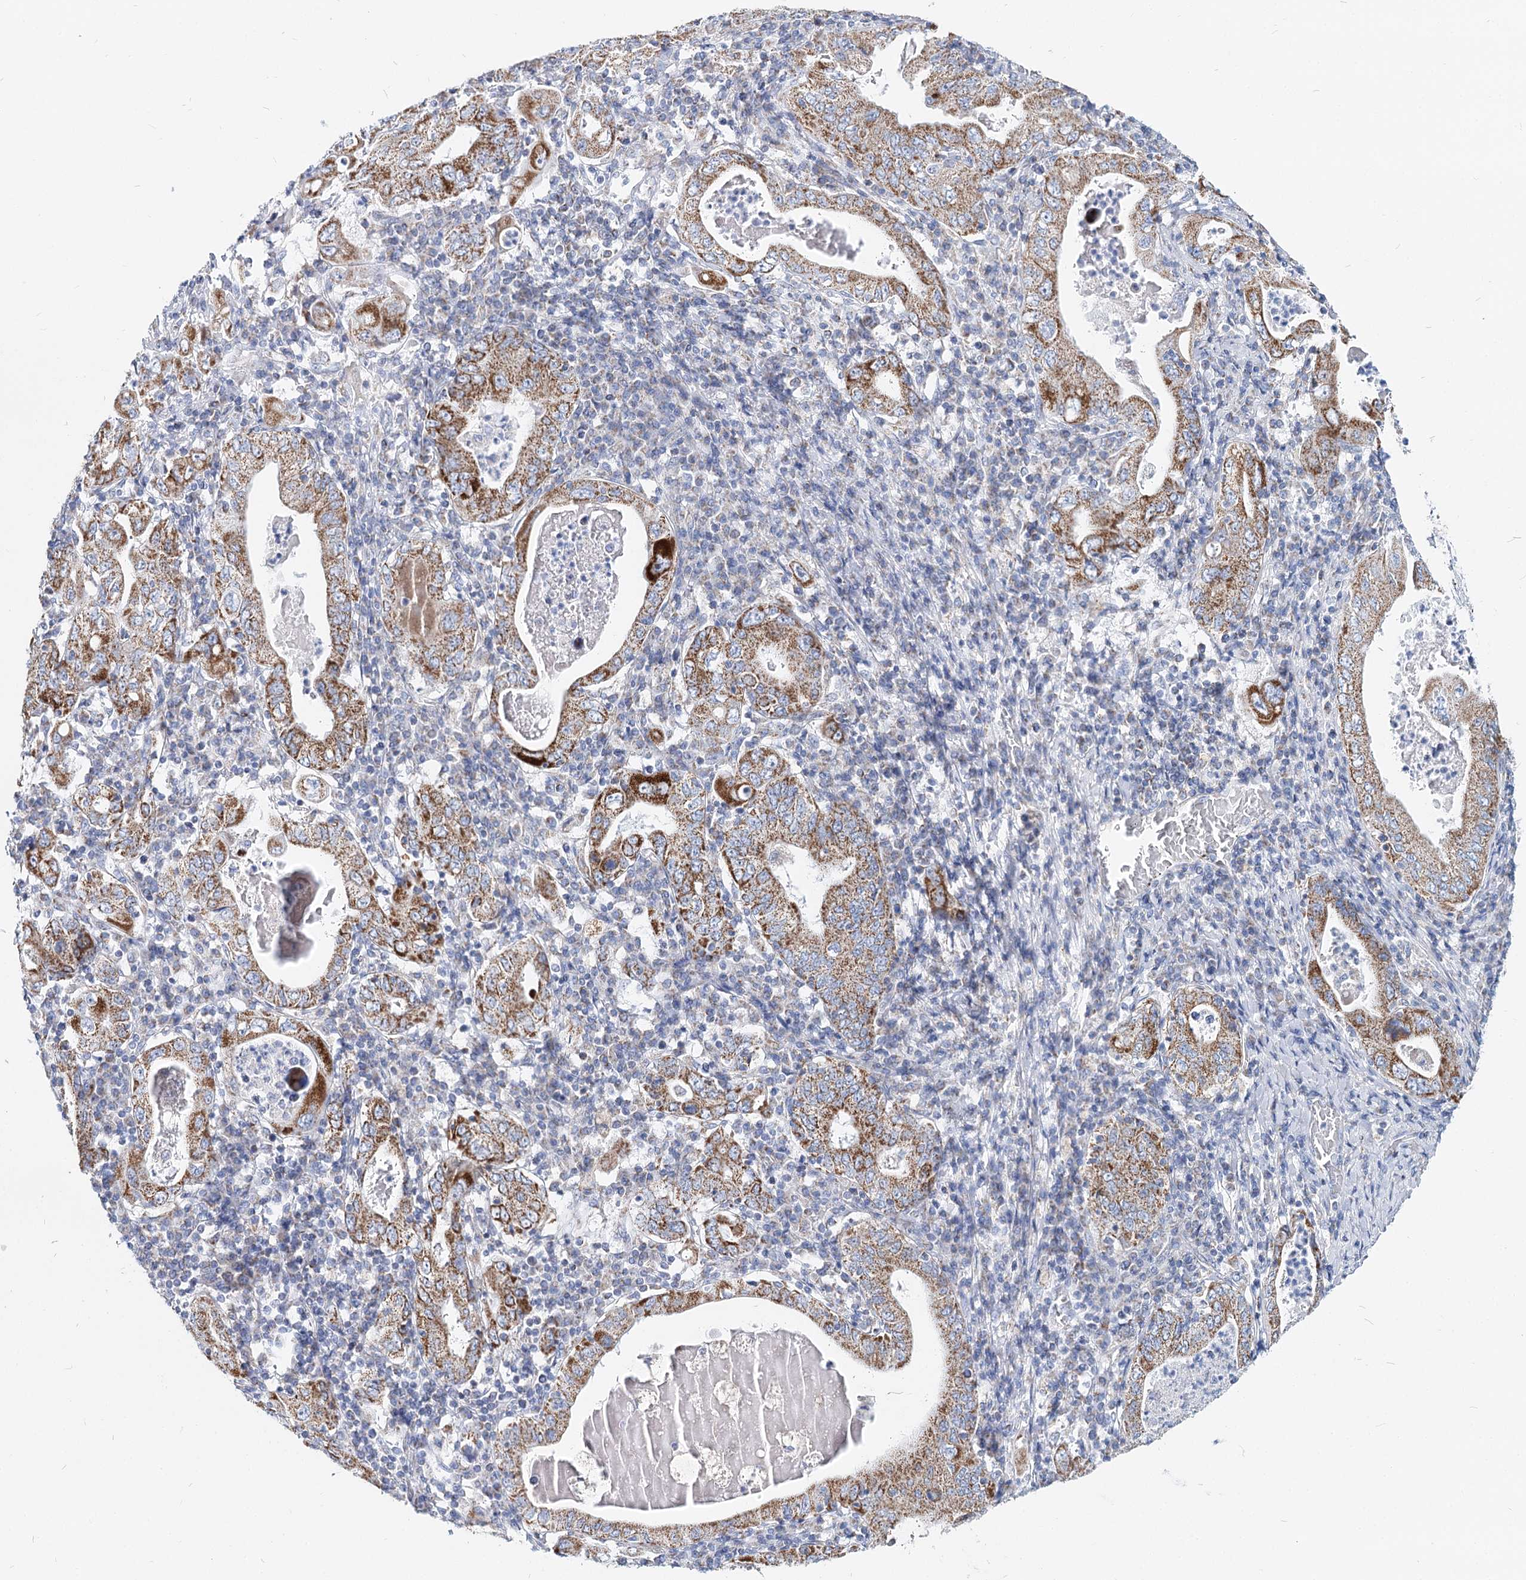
{"staining": {"intensity": "moderate", "quantity": ">75%", "location": "cytoplasmic/membranous"}, "tissue": "stomach cancer", "cell_type": "Tumor cells", "image_type": "cancer", "snomed": [{"axis": "morphology", "description": "Normal tissue, NOS"}, {"axis": "morphology", "description": "Adenocarcinoma, NOS"}, {"axis": "topography", "description": "Esophagus"}, {"axis": "topography", "description": "Stomach, upper"}, {"axis": "topography", "description": "Peripheral nerve tissue"}], "caption": "This photomicrograph displays stomach cancer (adenocarcinoma) stained with IHC to label a protein in brown. The cytoplasmic/membranous of tumor cells show moderate positivity for the protein. Nuclei are counter-stained blue.", "gene": "MCCC2", "patient": {"sex": "male", "age": 62}}